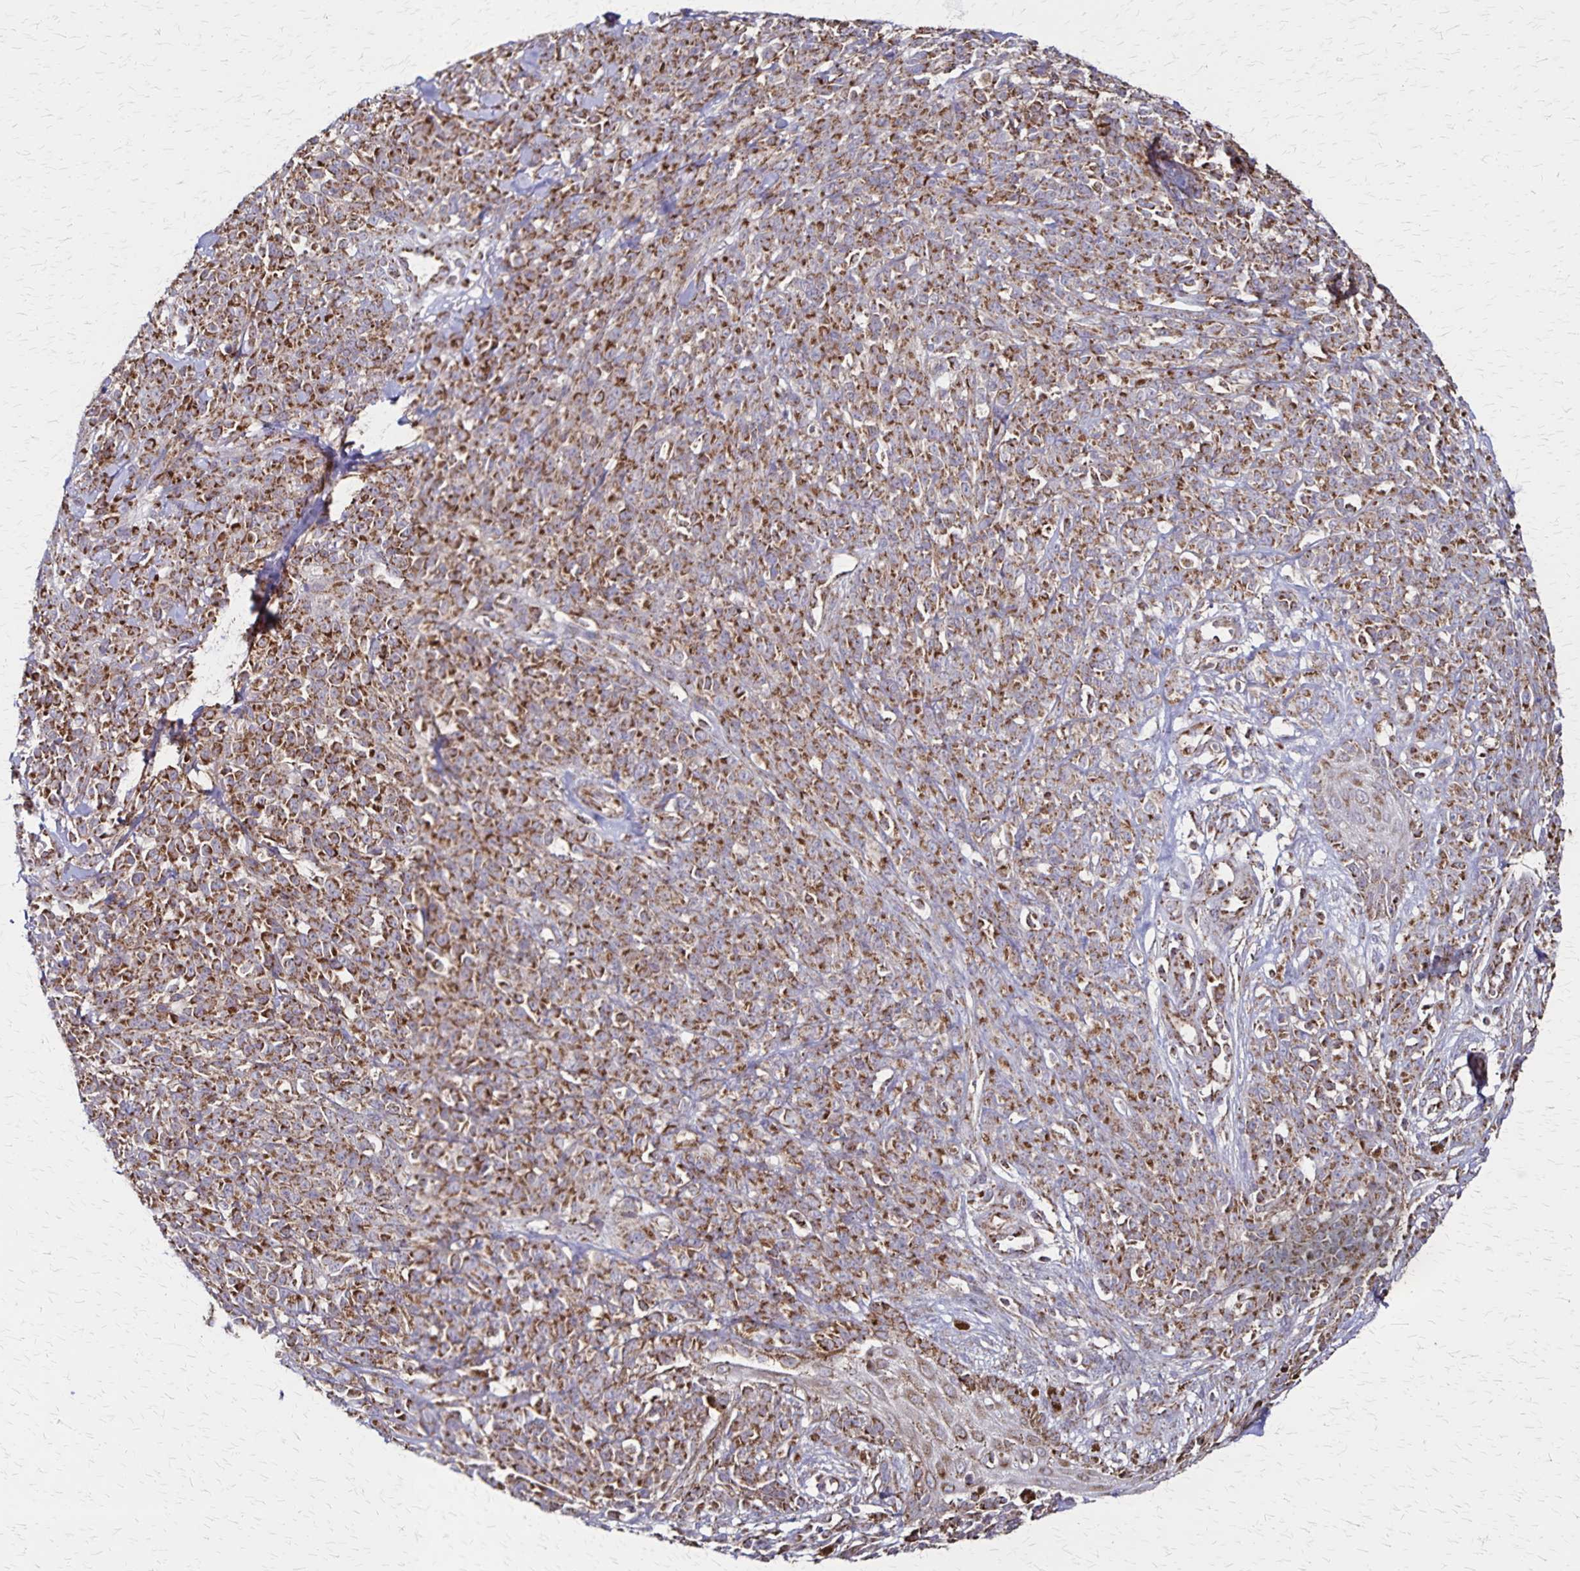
{"staining": {"intensity": "moderate", "quantity": ">75%", "location": "cytoplasmic/membranous"}, "tissue": "melanoma", "cell_type": "Tumor cells", "image_type": "cancer", "snomed": [{"axis": "morphology", "description": "Malignant melanoma, NOS"}, {"axis": "topography", "description": "Skin"}, {"axis": "topography", "description": "Skin of trunk"}], "caption": "Tumor cells reveal medium levels of moderate cytoplasmic/membranous expression in about >75% of cells in human melanoma.", "gene": "NFS1", "patient": {"sex": "male", "age": 74}}